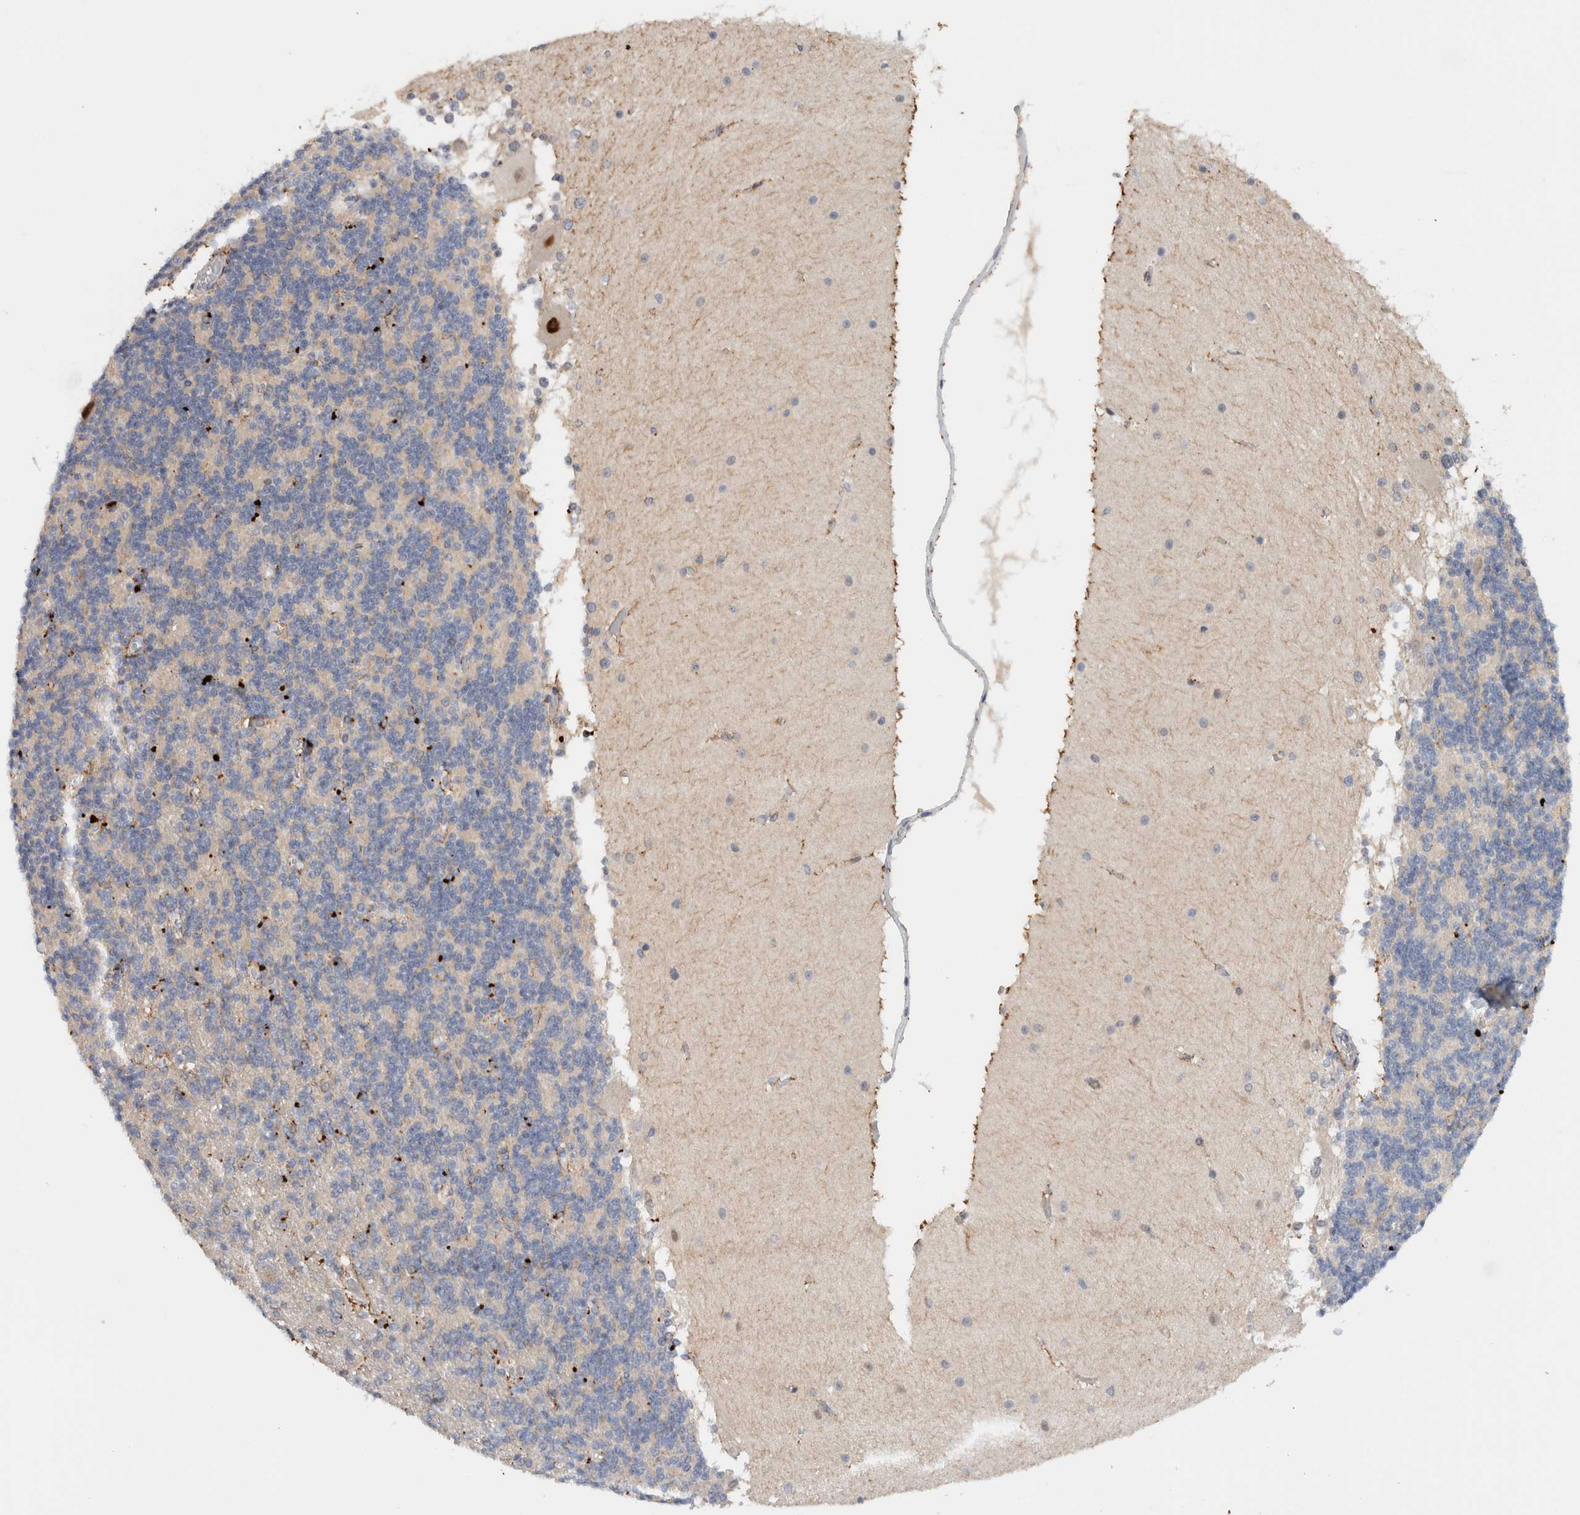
{"staining": {"intensity": "negative", "quantity": "none", "location": "none"}, "tissue": "cerebellum", "cell_type": "Cells in granular layer", "image_type": "normal", "snomed": [{"axis": "morphology", "description": "Normal tissue, NOS"}, {"axis": "topography", "description": "Cerebellum"}], "caption": "DAB immunohistochemical staining of unremarkable human cerebellum shows no significant staining in cells in granular layer. (DAB (3,3'-diaminobenzidine) IHC visualized using brightfield microscopy, high magnification).", "gene": "NCR3LG1", "patient": {"sex": "female", "age": 19}}